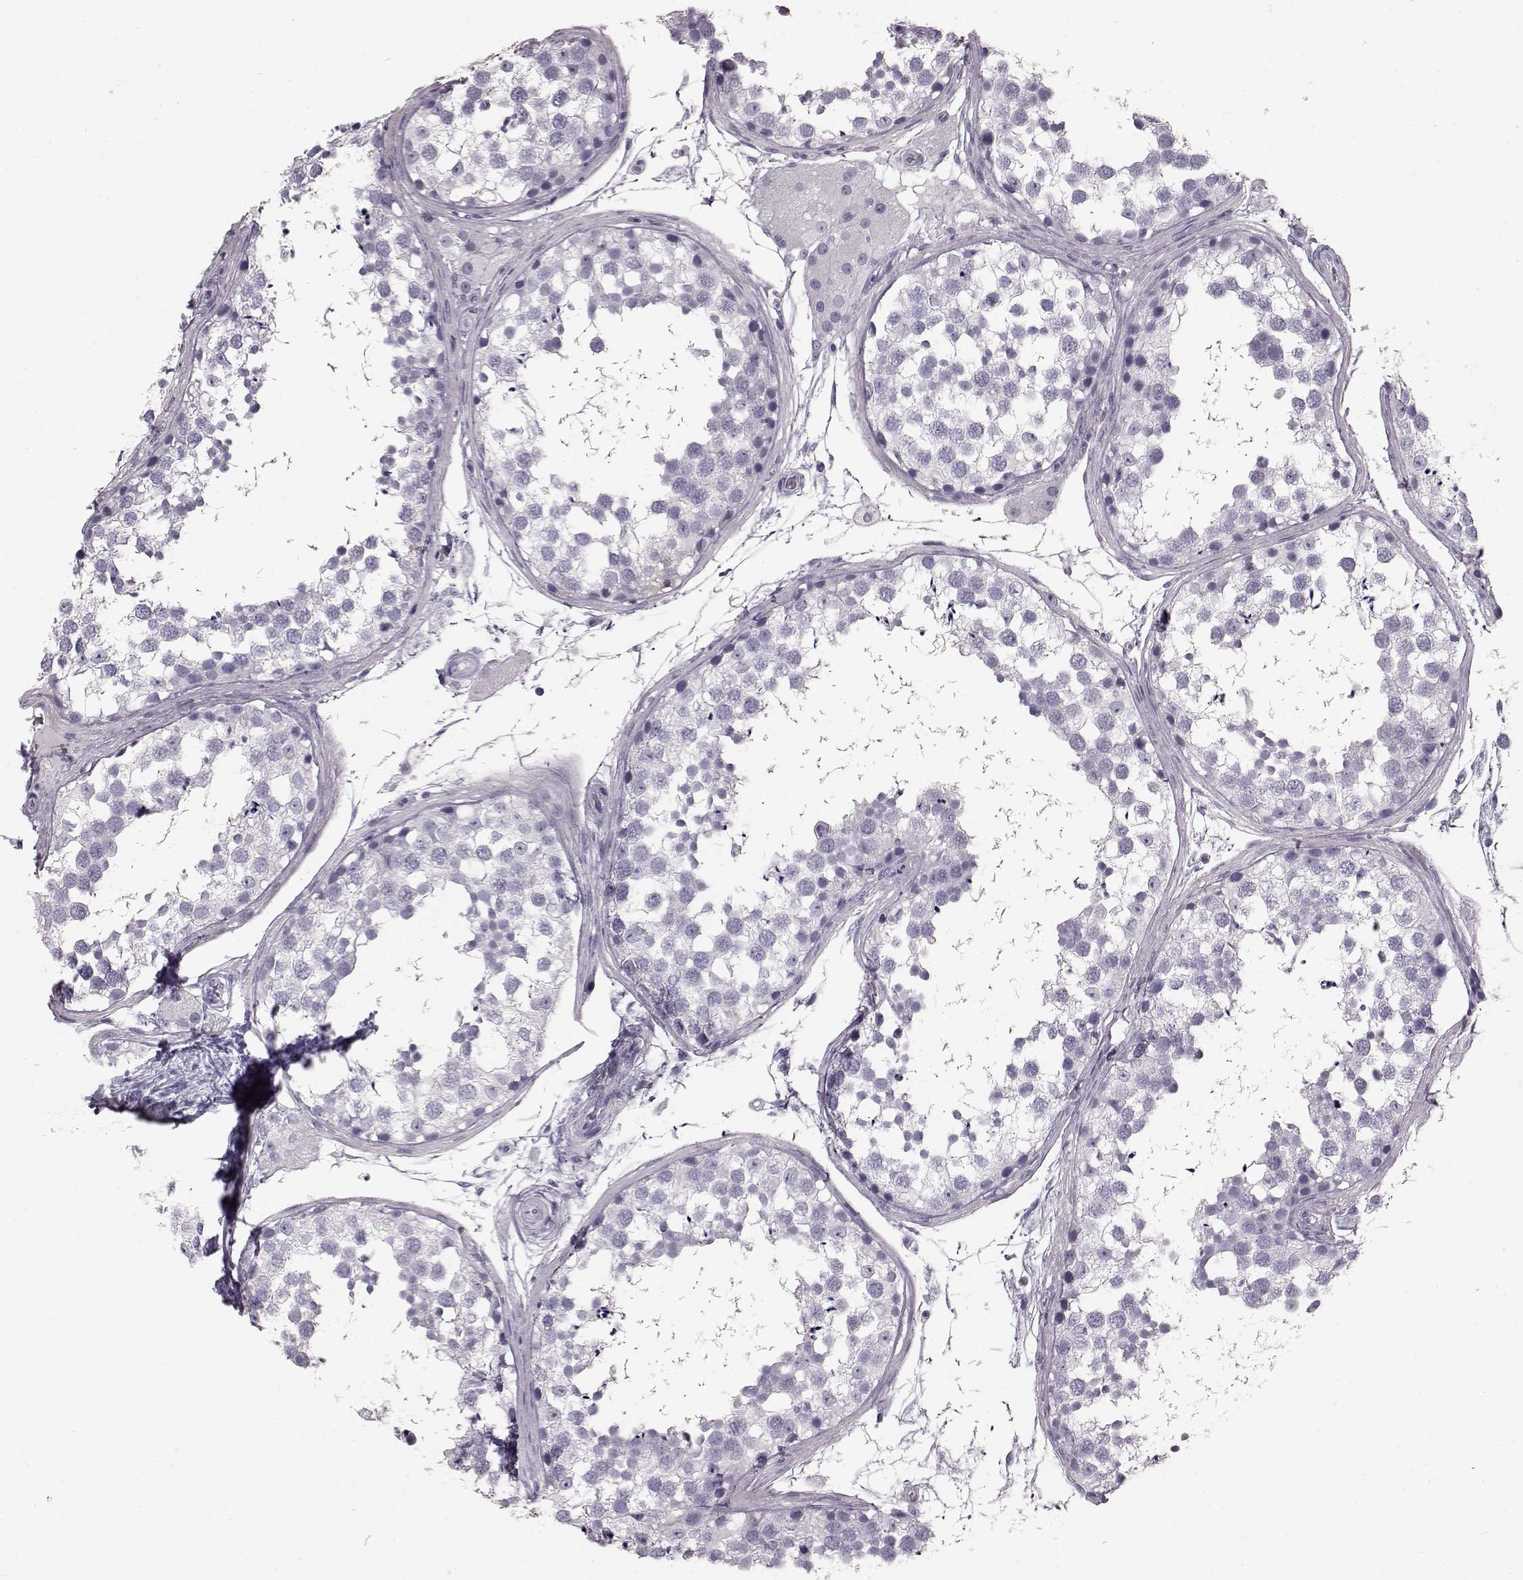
{"staining": {"intensity": "negative", "quantity": "none", "location": "none"}, "tissue": "testis", "cell_type": "Cells in seminiferous ducts", "image_type": "normal", "snomed": [{"axis": "morphology", "description": "Normal tissue, NOS"}, {"axis": "morphology", "description": "Seminoma, NOS"}, {"axis": "topography", "description": "Testis"}], "caption": "DAB immunohistochemical staining of unremarkable human testis demonstrates no significant expression in cells in seminiferous ducts. The staining is performed using DAB brown chromogen with nuclei counter-stained in using hematoxylin.", "gene": "TCHHL1", "patient": {"sex": "male", "age": 65}}